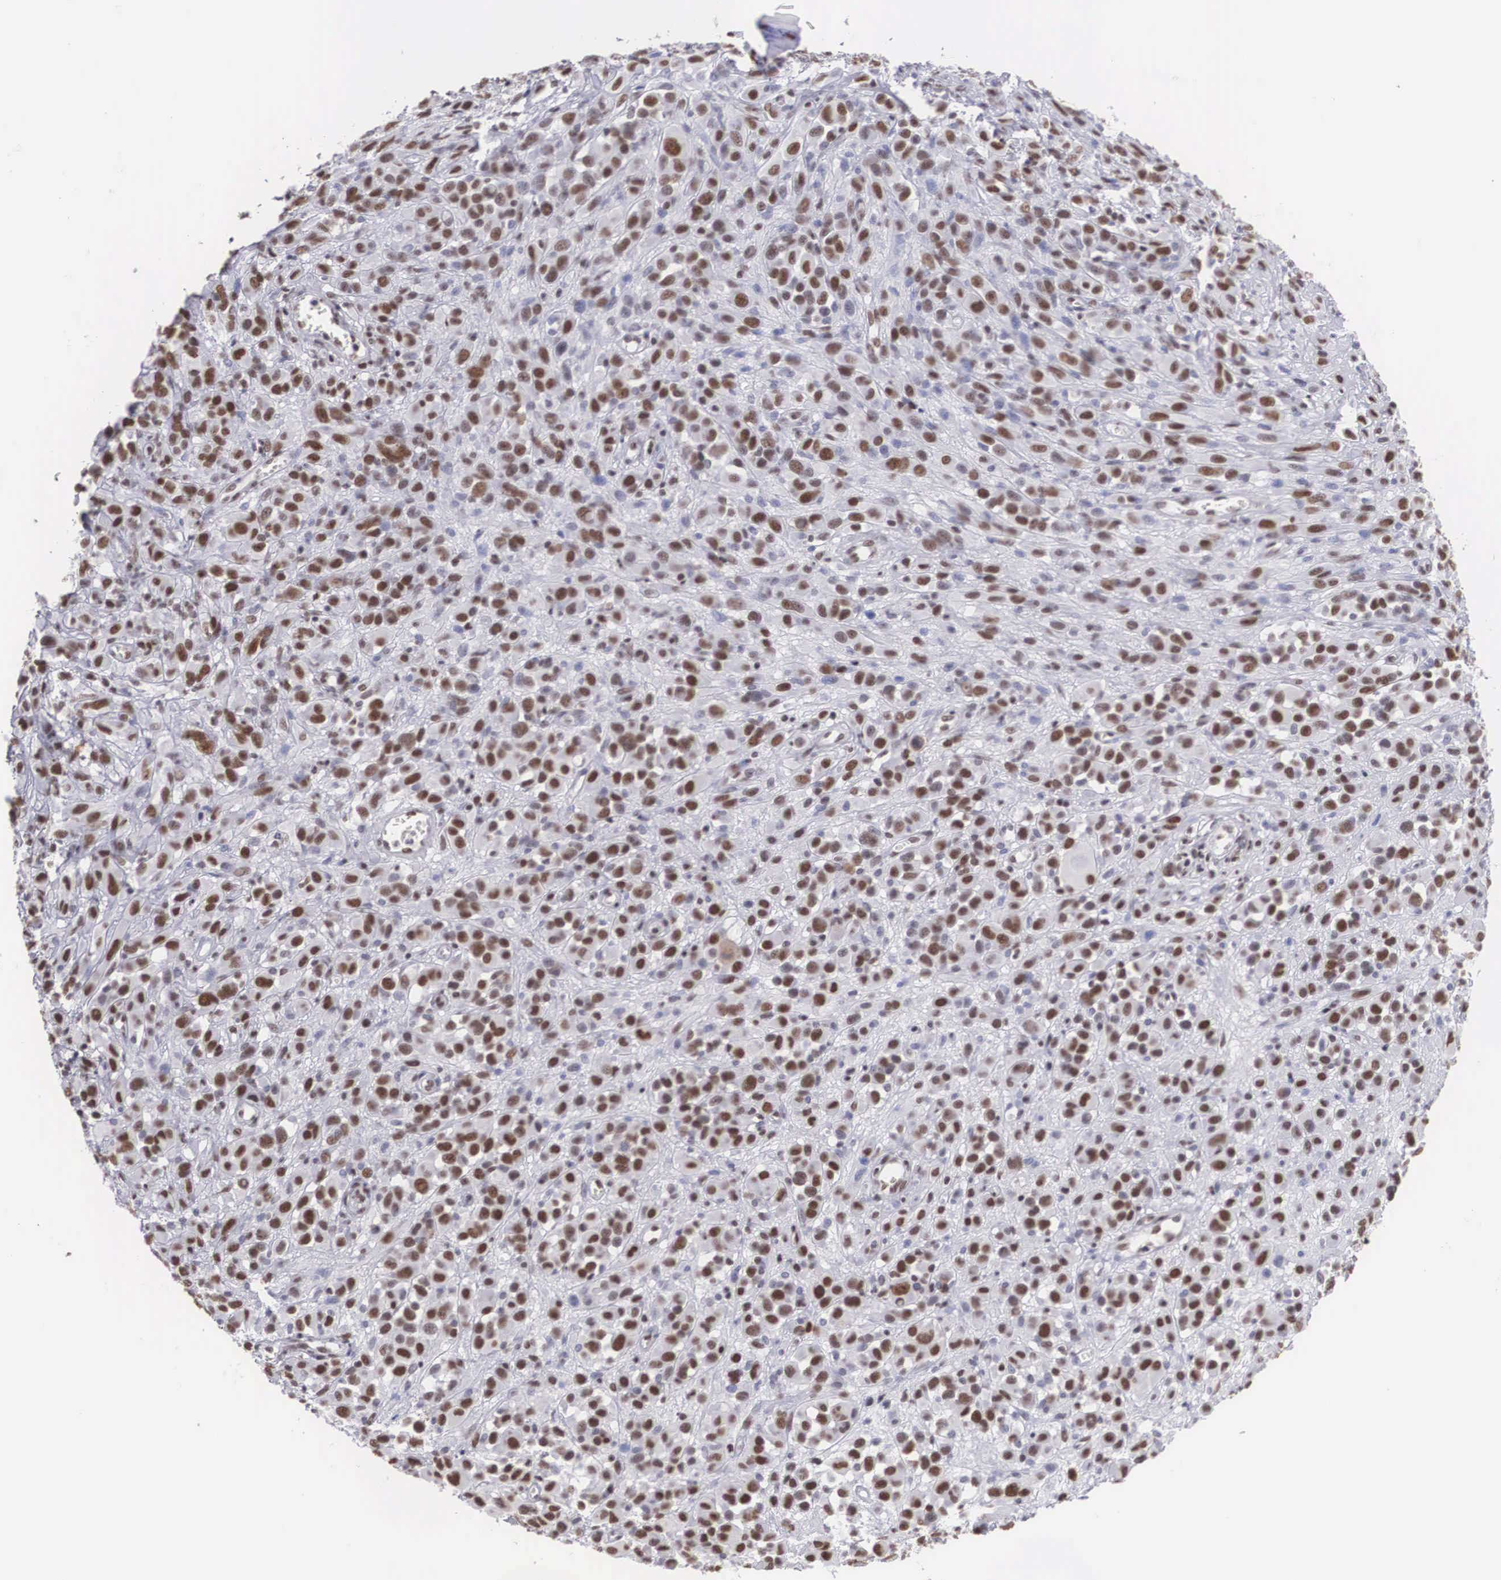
{"staining": {"intensity": "moderate", "quantity": "25%-75%", "location": "nuclear"}, "tissue": "melanoma", "cell_type": "Tumor cells", "image_type": "cancer", "snomed": [{"axis": "morphology", "description": "Malignant melanoma, NOS"}, {"axis": "topography", "description": "Skin"}], "caption": "This is an image of IHC staining of malignant melanoma, which shows moderate staining in the nuclear of tumor cells.", "gene": "CSTF2", "patient": {"sex": "male", "age": 51}}